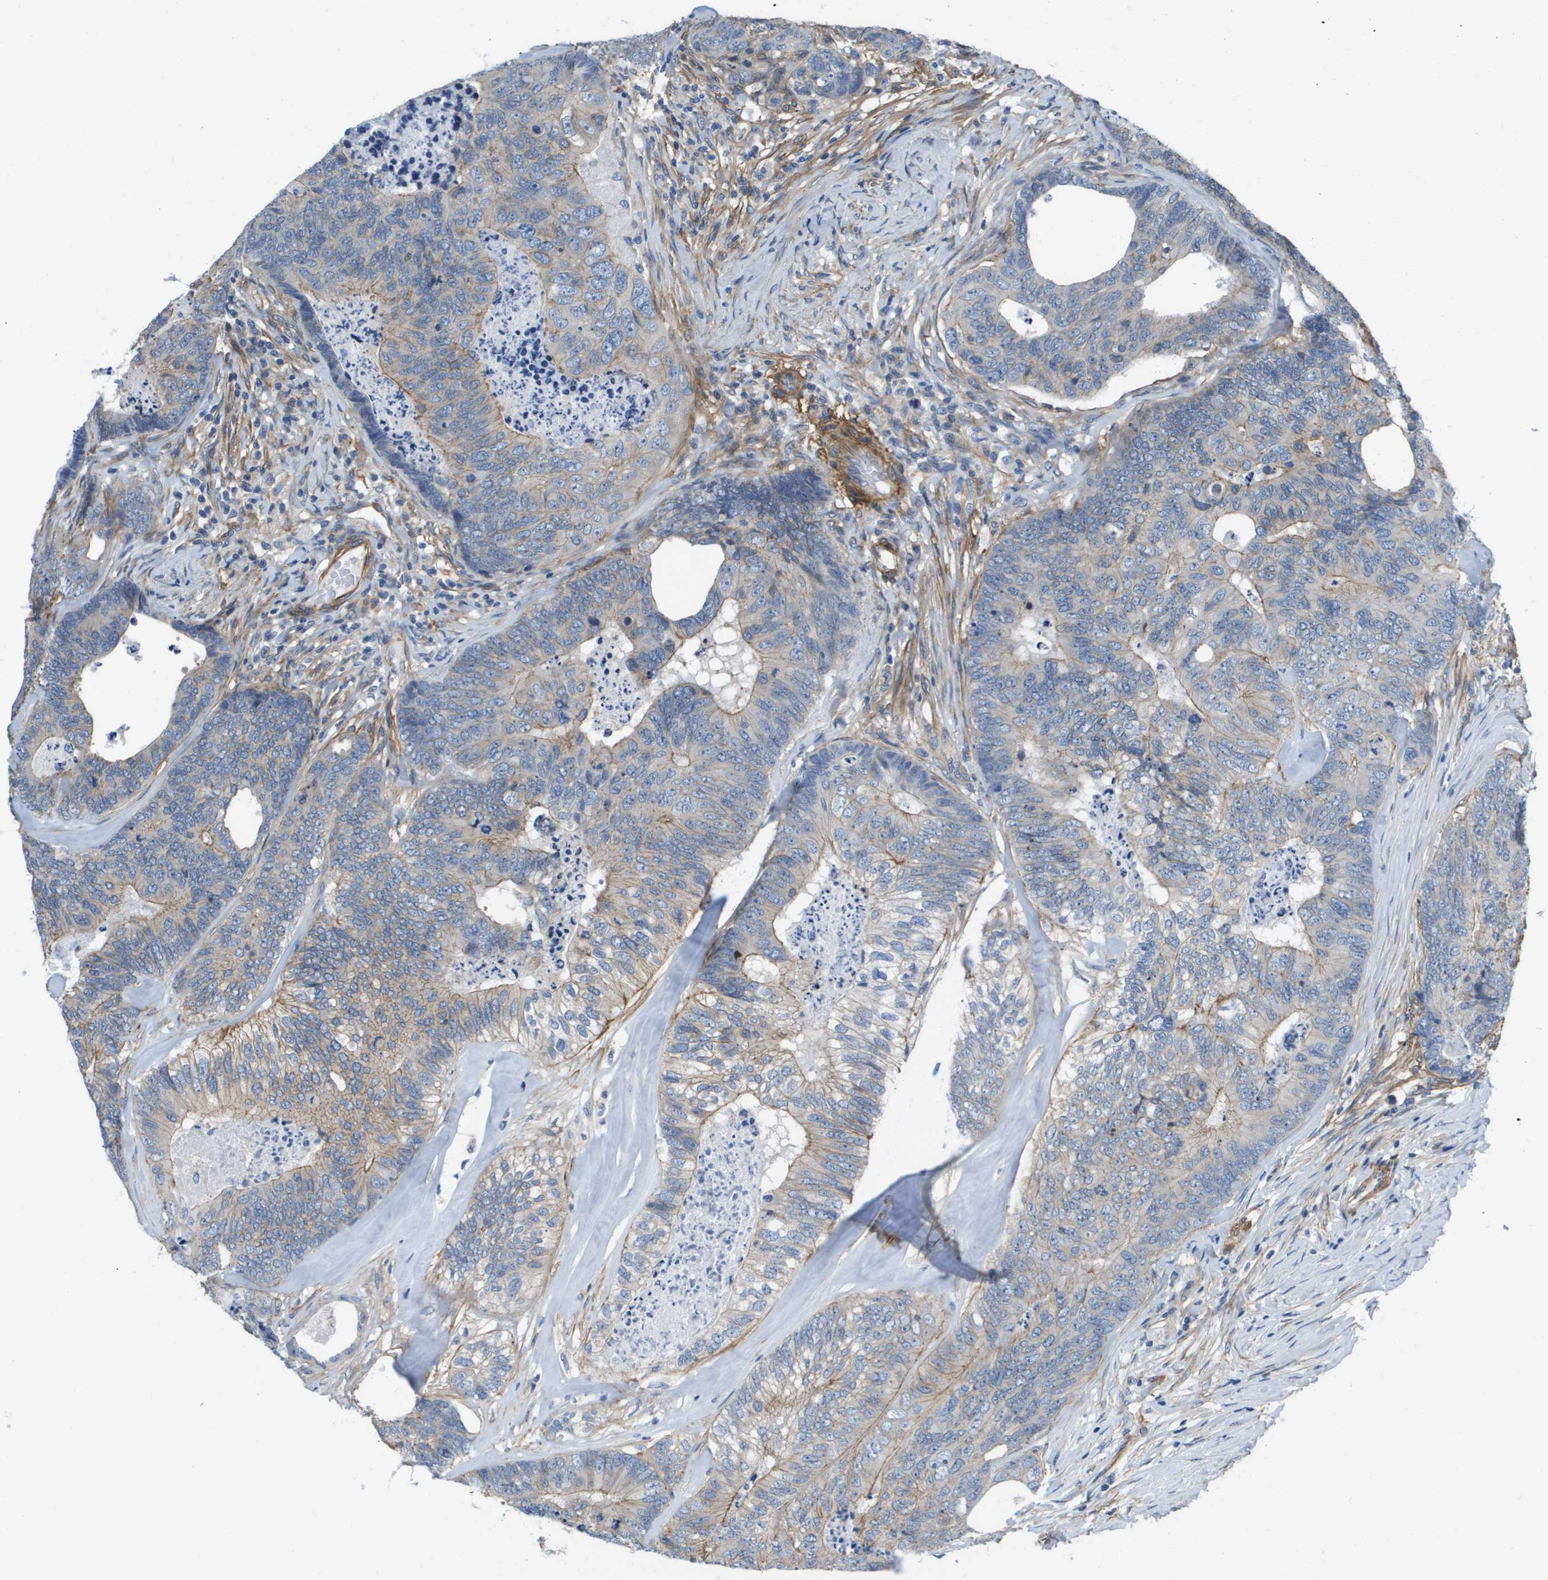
{"staining": {"intensity": "moderate", "quantity": "25%-75%", "location": "cytoplasmic/membranous"}, "tissue": "colorectal cancer", "cell_type": "Tumor cells", "image_type": "cancer", "snomed": [{"axis": "morphology", "description": "Adenocarcinoma, NOS"}, {"axis": "topography", "description": "Colon"}], "caption": "Colorectal cancer (adenocarcinoma) was stained to show a protein in brown. There is medium levels of moderate cytoplasmic/membranous expression in about 25%-75% of tumor cells. The protein is stained brown, and the nuclei are stained in blue (DAB IHC with brightfield microscopy, high magnification).", "gene": "LPP", "patient": {"sex": "female", "age": 67}}